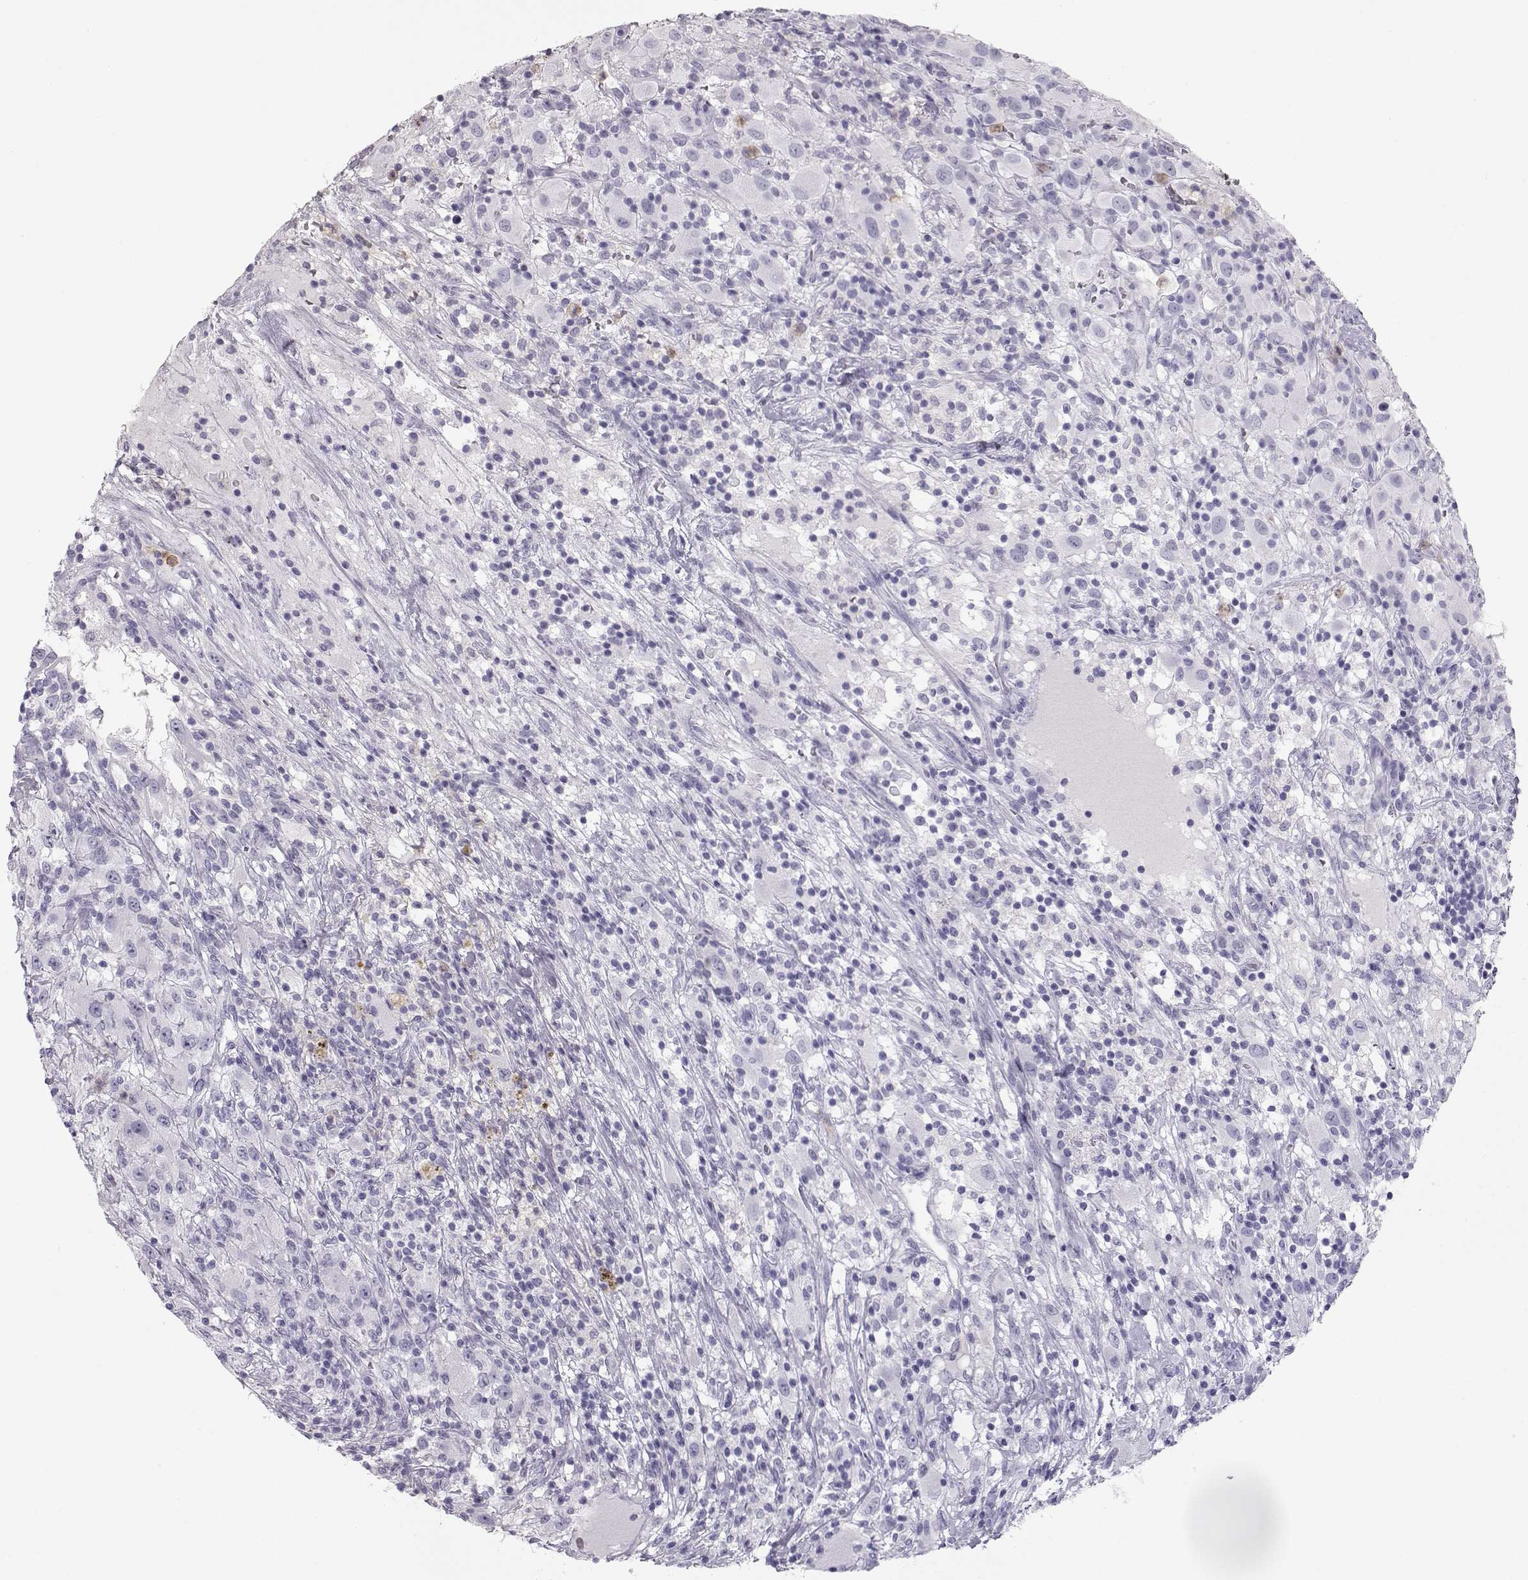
{"staining": {"intensity": "negative", "quantity": "none", "location": "none"}, "tissue": "renal cancer", "cell_type": "Tumor cells", "image_type": "cancer", "snomed": [{"axis": "morphology", "description": "Adenocarcinoma, NOS"}, {"axis": "topography", "description": "Kidney"}], "caption": "An image of human renal adenocarcinoma is negative for staining in tumor cells.", "gene": "MIP", "patient": {"sex": "female", "age": 67}}